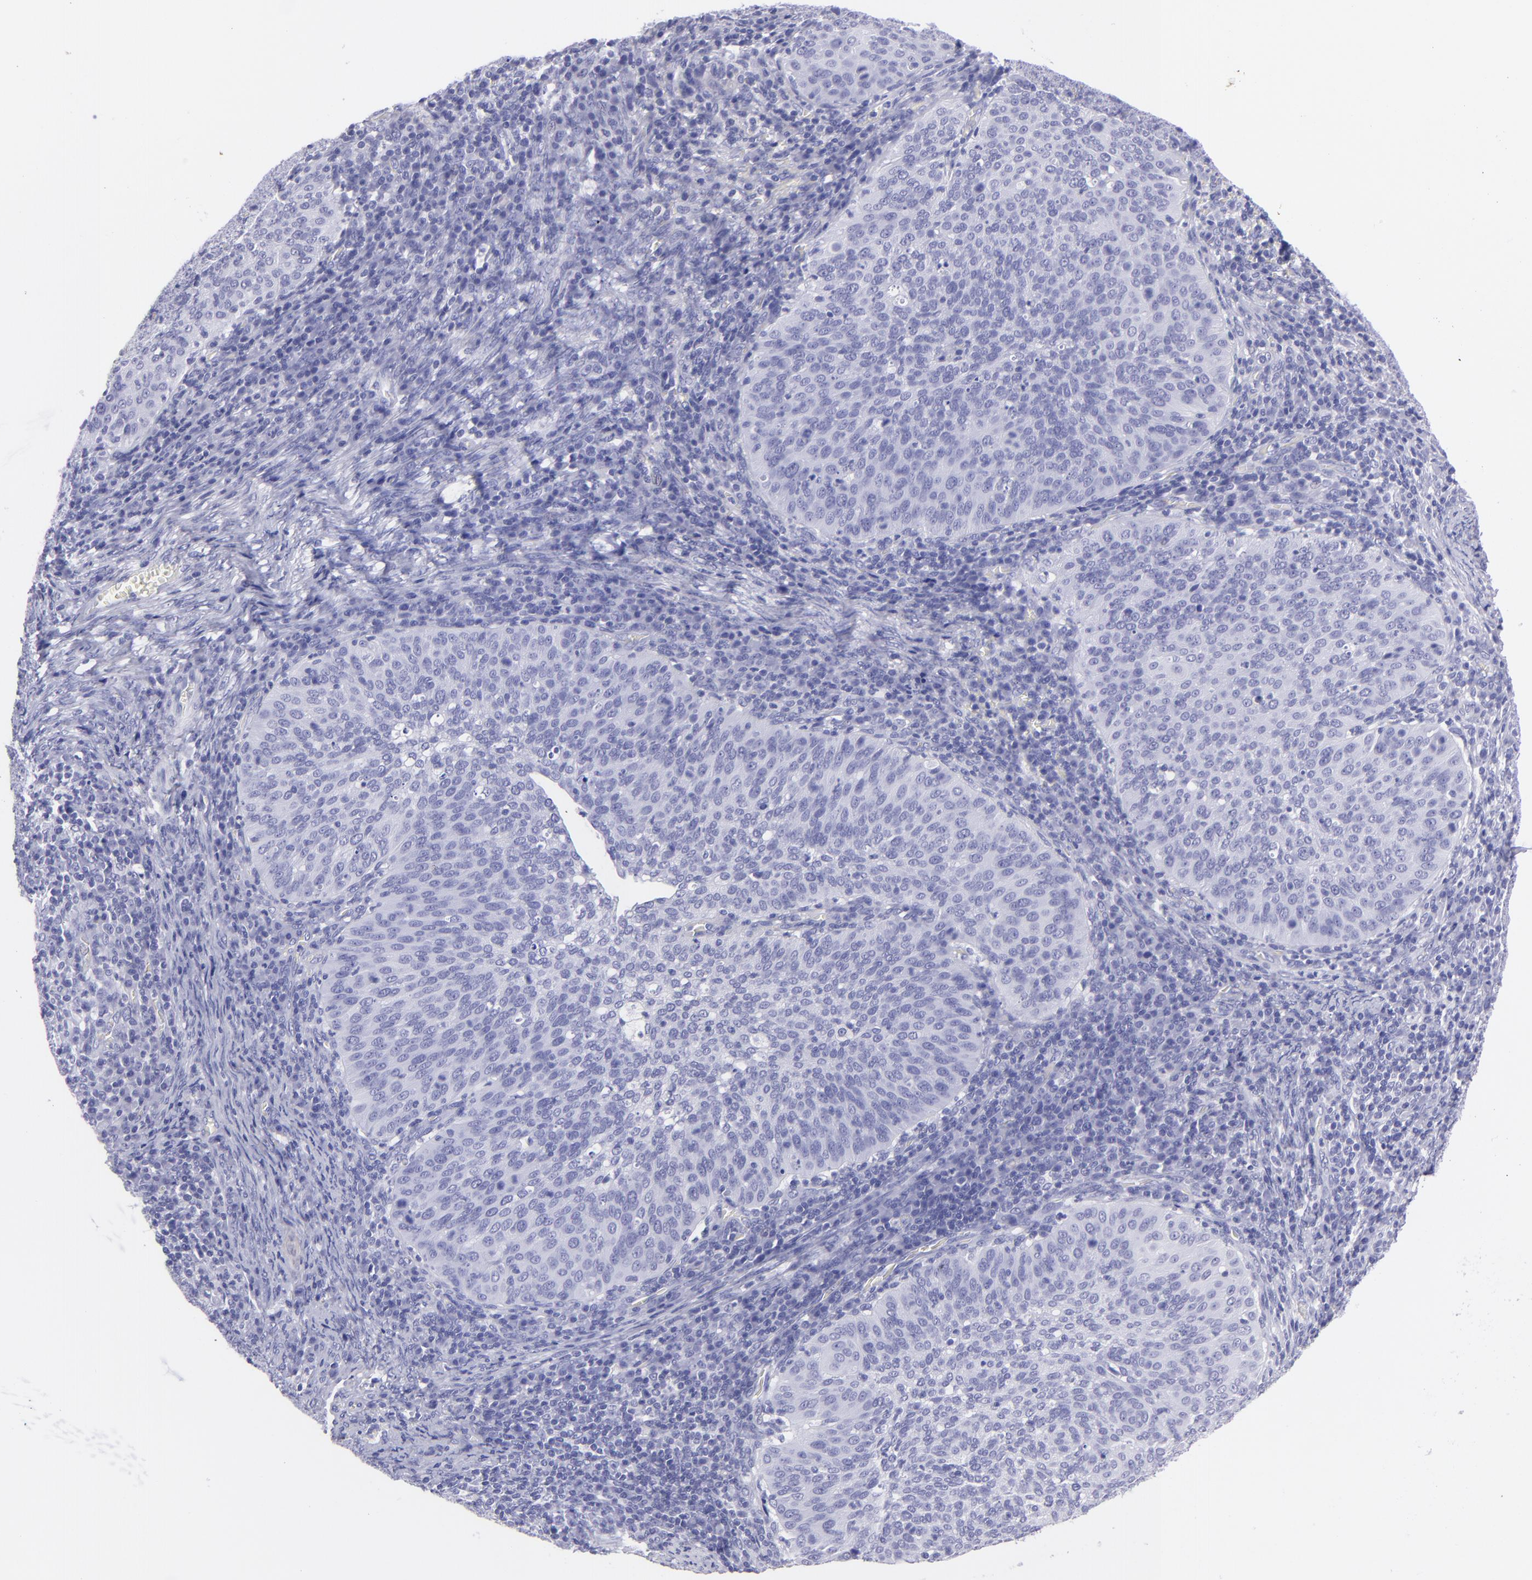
{"staining": {"intensity": "negative", "quantity": "none", "location": "none"}, "tissue": "cervical cancer", "cell_type": "Tumor cells", "image_type": "cancer", "snomed": [{"axis": "morphology", "description": "Squamous cell carcinoma, NOS"}, {"axis": "topography", "description": "Cervix"}], "caption": "An immunohistochemistry (IHC) micrograph of cervical cancer (squamous cell carcinoma) is shown. There is no staining in tumor cells of cervical cancer (squamous cell carcinoma).", "gene": "PIP", "patient": {"sex": "female", "age": 39}}